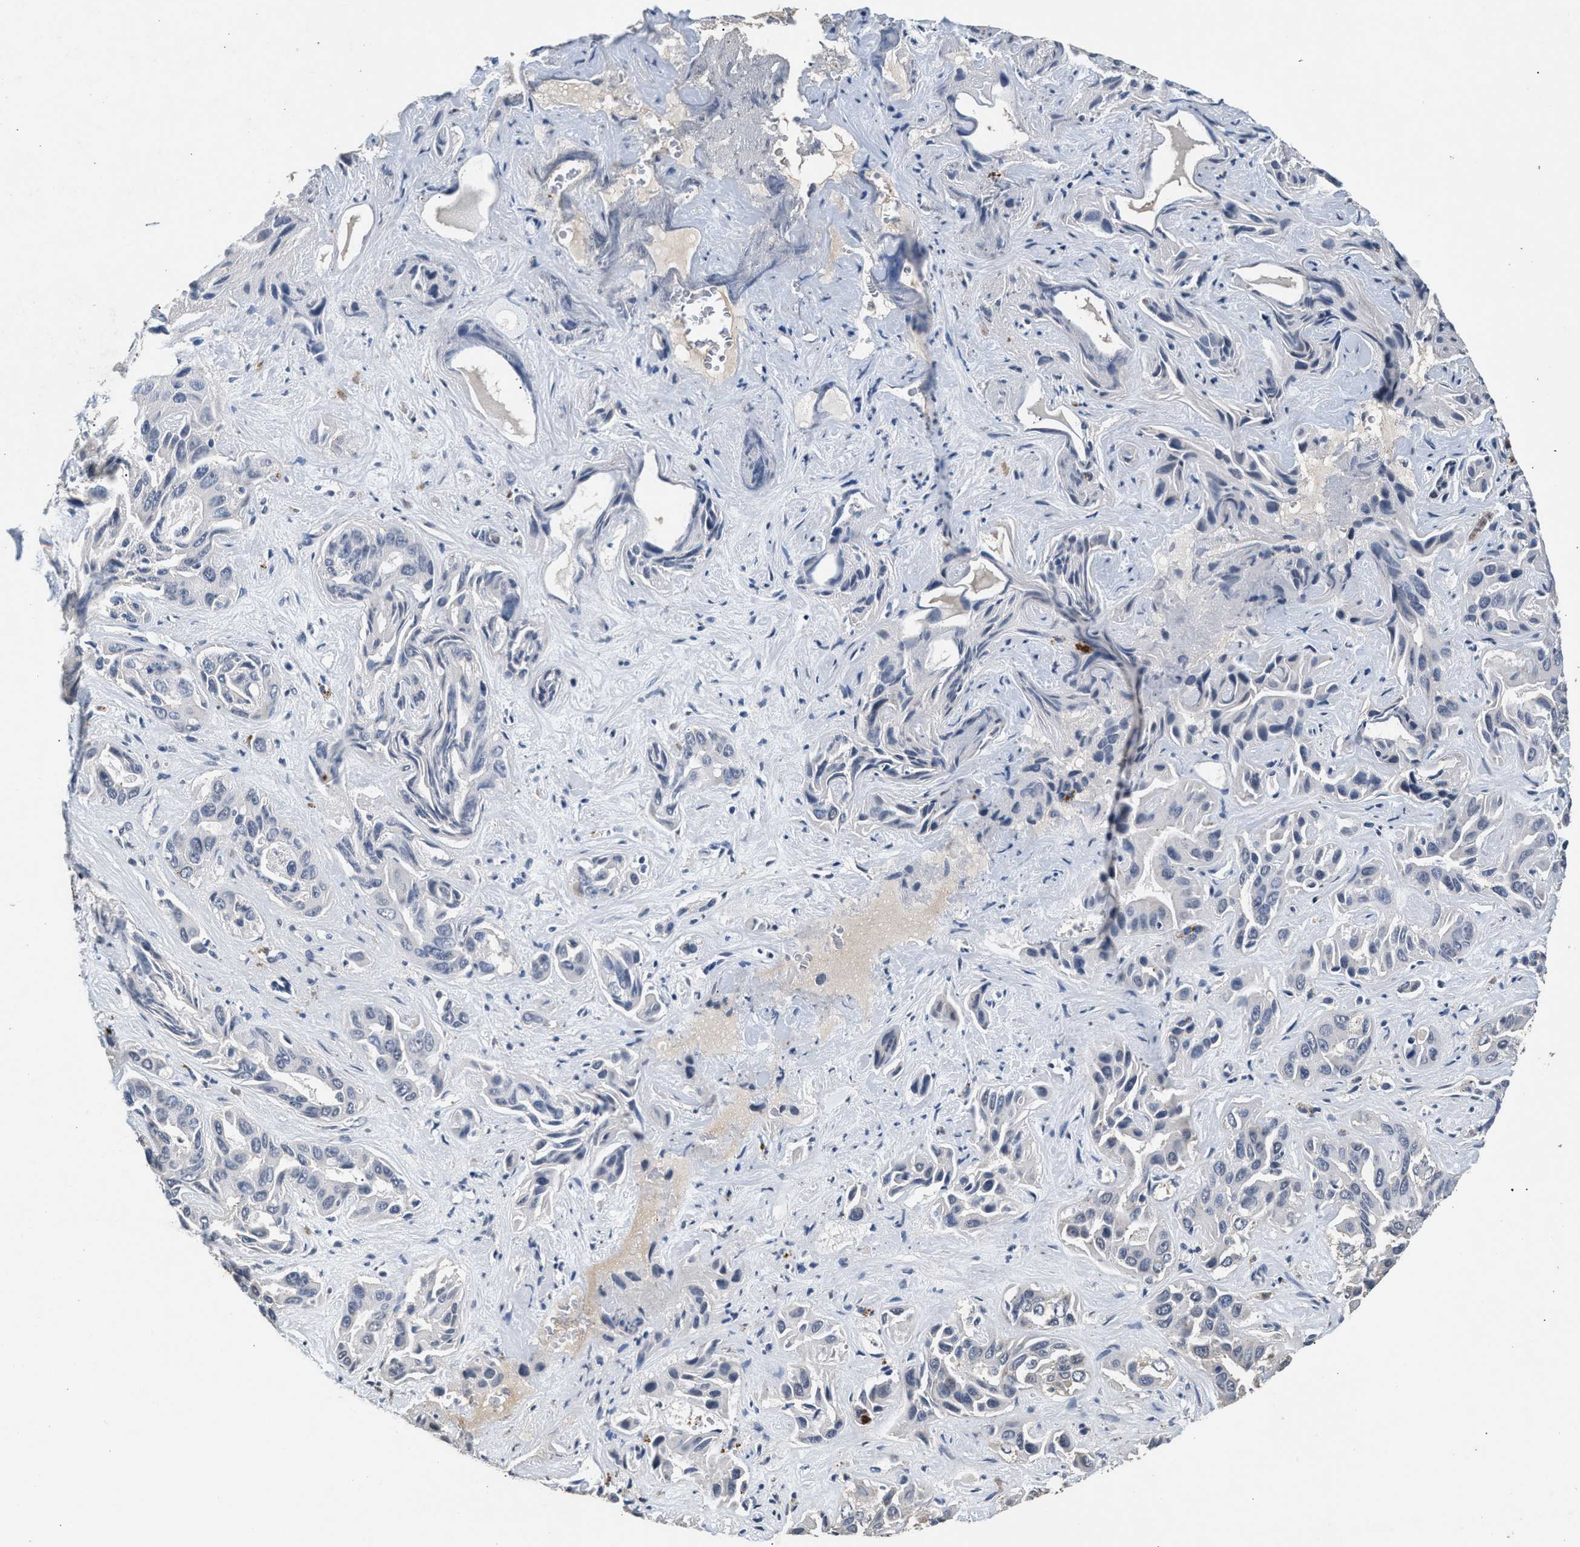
{"staining": {"intensity": "negative", "quantity": "none", "location": "none"}, "tissue": "liver cancer", "cell_type": "Tumor cells", "image_type": "cancer", "snomed": [{"axis": "morphology", "description": "Cholangiocarcinoma"}, {"axis": "topography", "description": "Liver"}], "caption": "Cholangiocarcinoma (liver) was stained to show a protein in brown. There is no significant positivity in tumor cells.", "gene": "RBM33", "patient": {"sex": "female", "age": 52}}